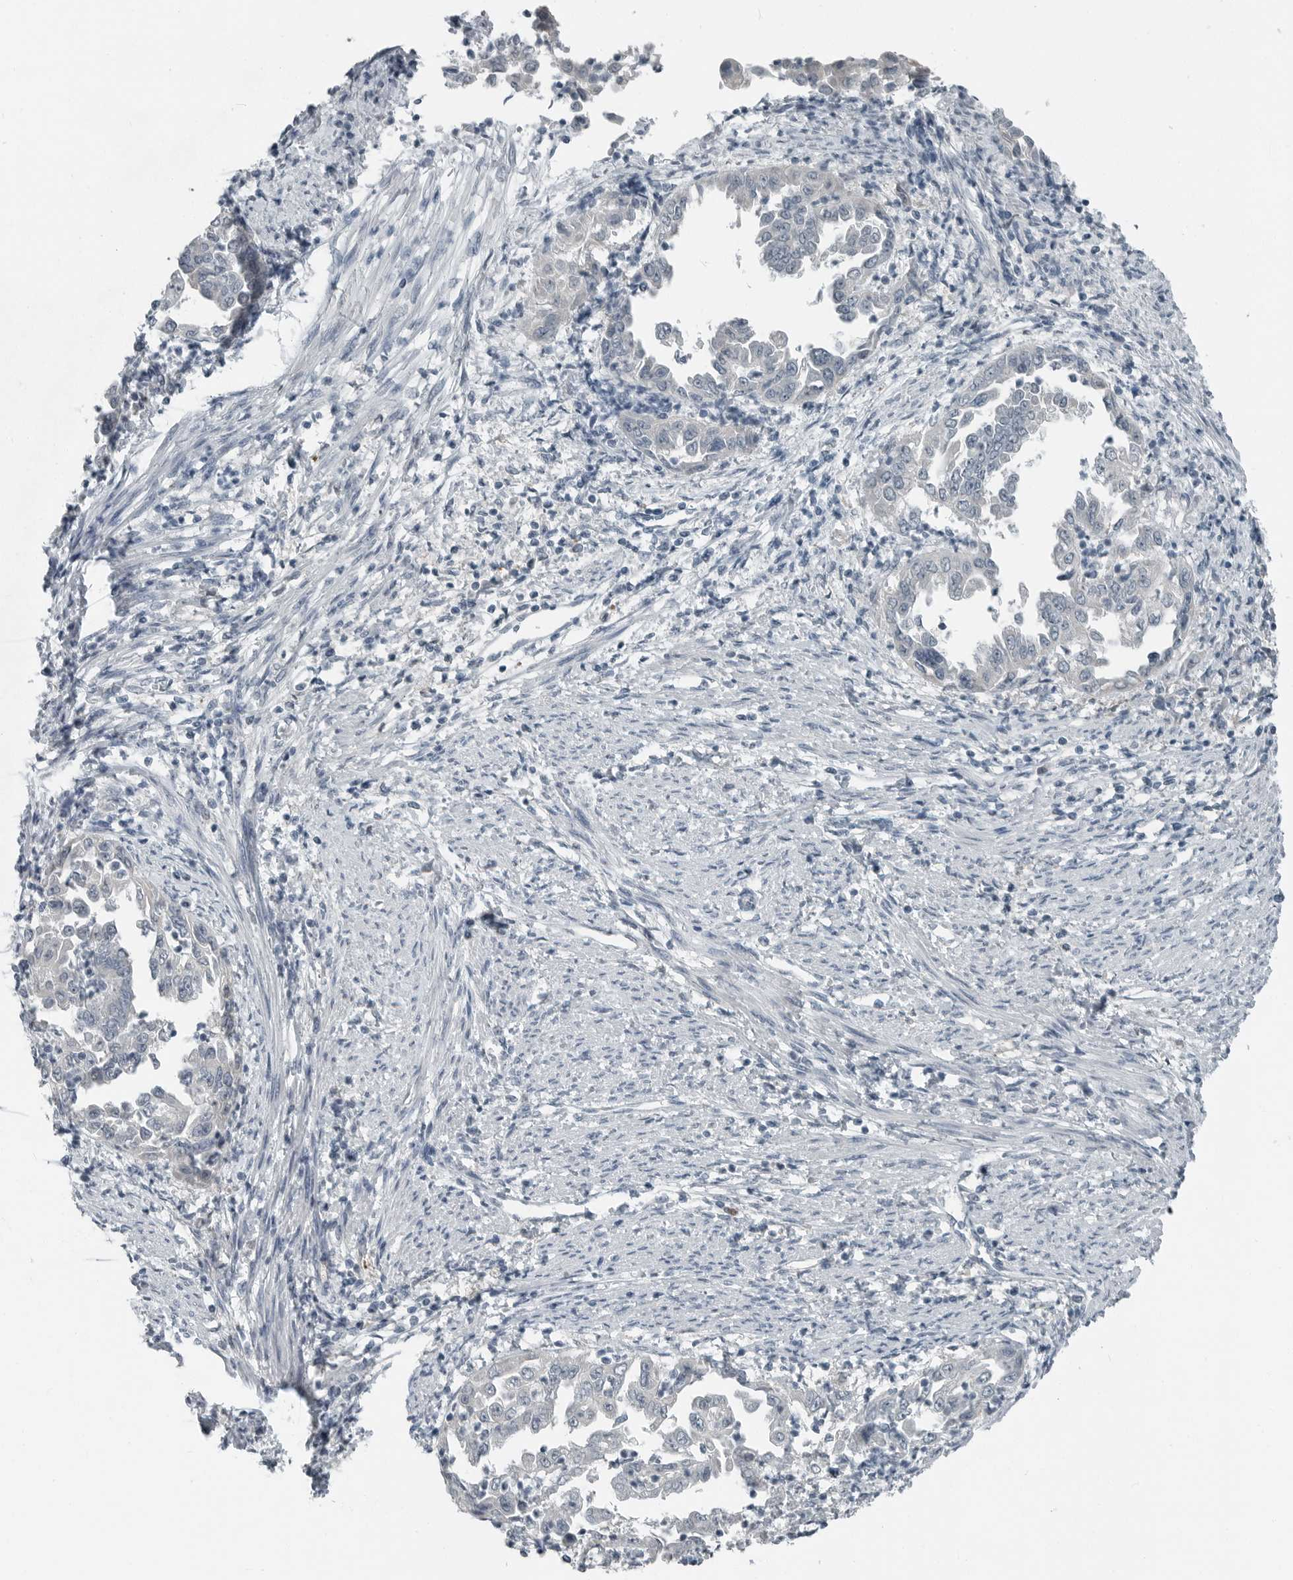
{"staining": {"intensity": "negative", "quantity": "none", "location": "none"}, "tissue": "endometrial cancer", "cell_type": "Tumor cells", "image_type": "cancer", "snomed": [{"axis": "morphology", "description": "Adenocarcinoma, NOS"}, {"axis": "topography", "description": "Endometrium"}], "caption": "Tumor cells show no significant staining in endometrial cancer (adenocarcinoma). (DAB (3,3'-diaminobenzidine) immunohistochemistry (IHC) visualized using brightfield microscopy, high magnification).", "gene": "KYAT1", "patient": {"sex": "female", "age": 85}}